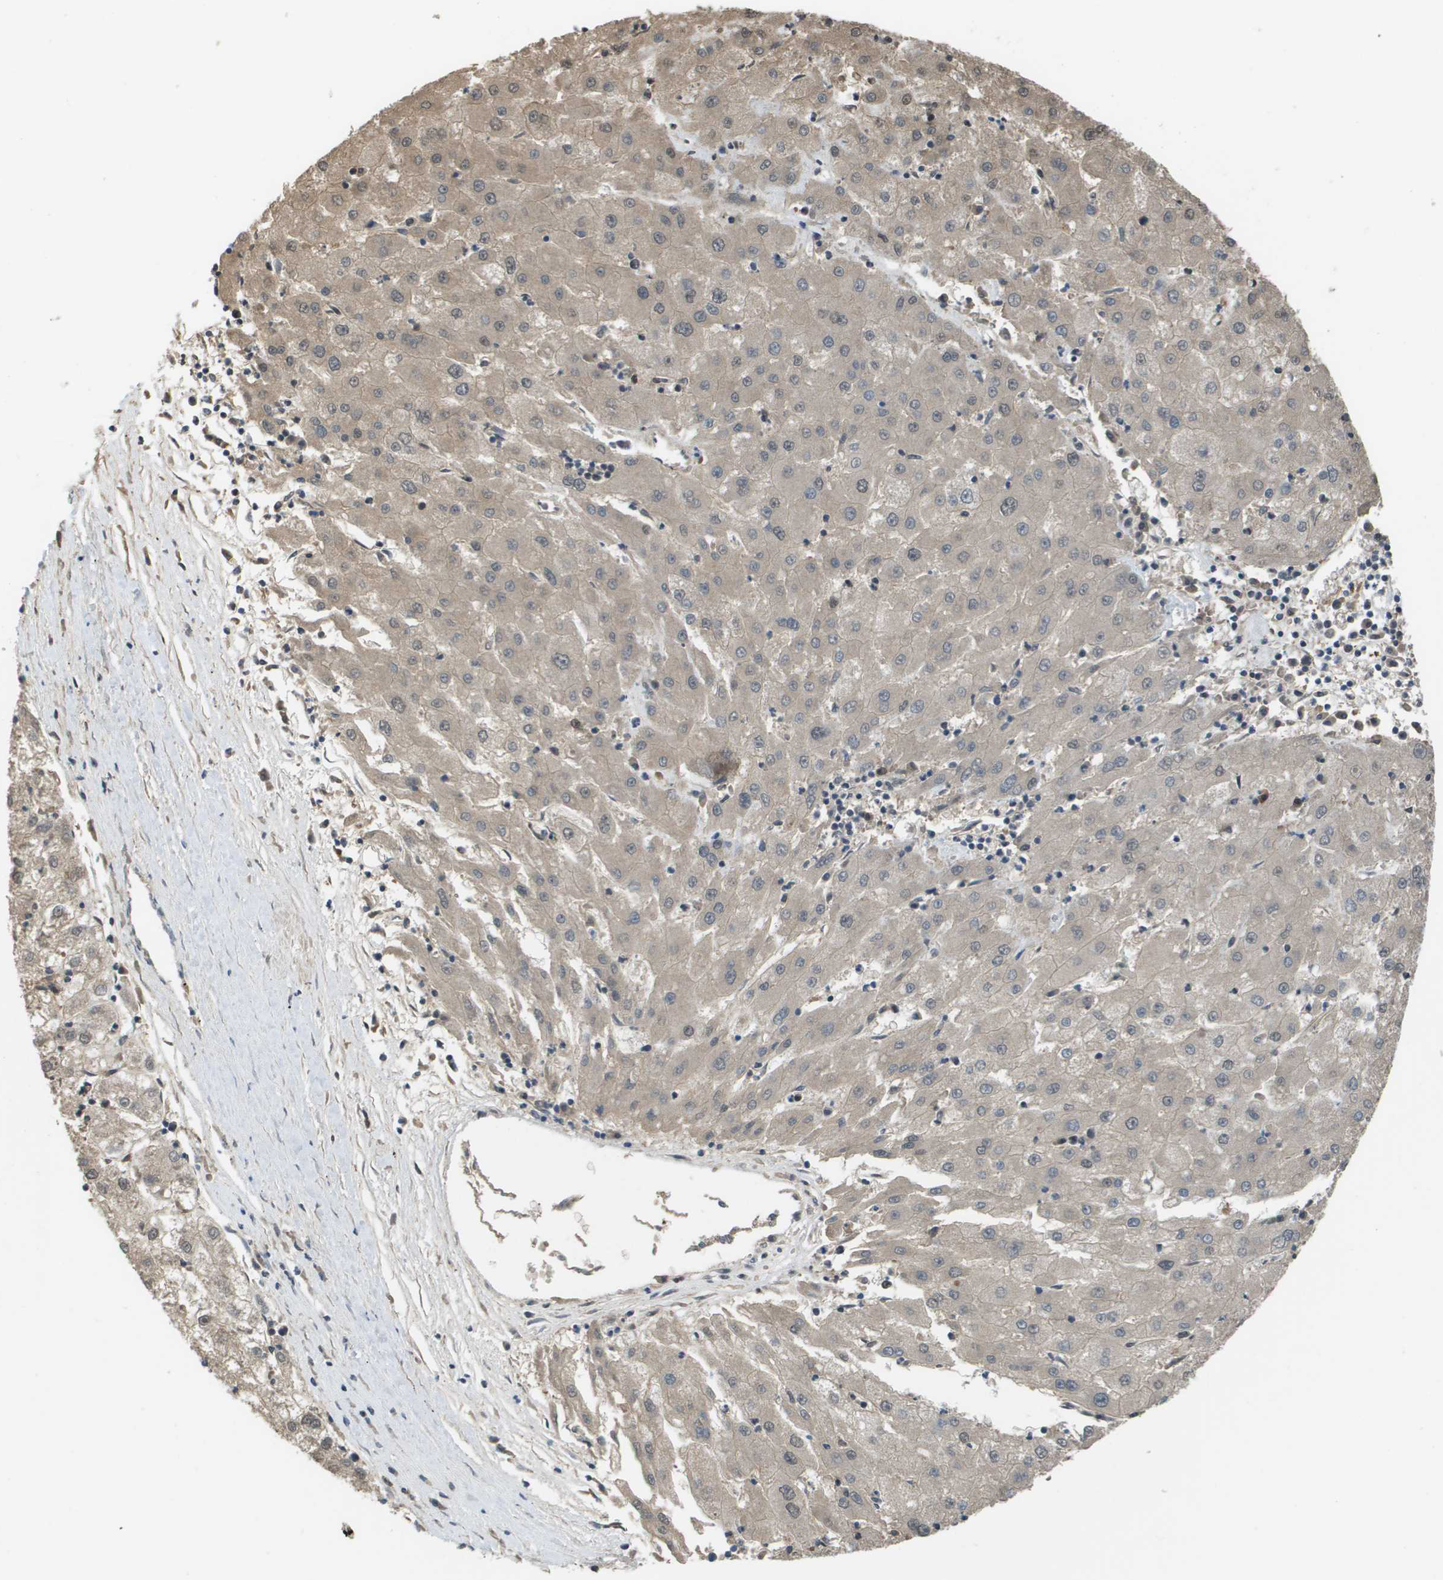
{"staining": {"intensity": "weak", "quantity": "<25%", "location": "cytoplasmic/membranous"}, "tissue": "liver cancer", "cell_type": "Tumor cells", "image_type": "cancer", "snomed": [{"axis": "morphology", "description": "Carcinoma, Hepatocellular, NOS"}, {"axis": "topography", "description": "Liver"}], "caption": "Immunohistochemistry (IHC) histopathology image of neoplastic tissue: liver cancer stained with DAB (3,3'-diaminobenzidine) reveals no significant protein staining in tumor cells. Brightfield microscopy of immunohistochemistry stained with DAB (3,3'-diaminobenzidine) (brown) and hematoxylin (blue), captured at high magnification.", "gene": "NDRG2", "patient": {"sex": "male", "age": 72}}